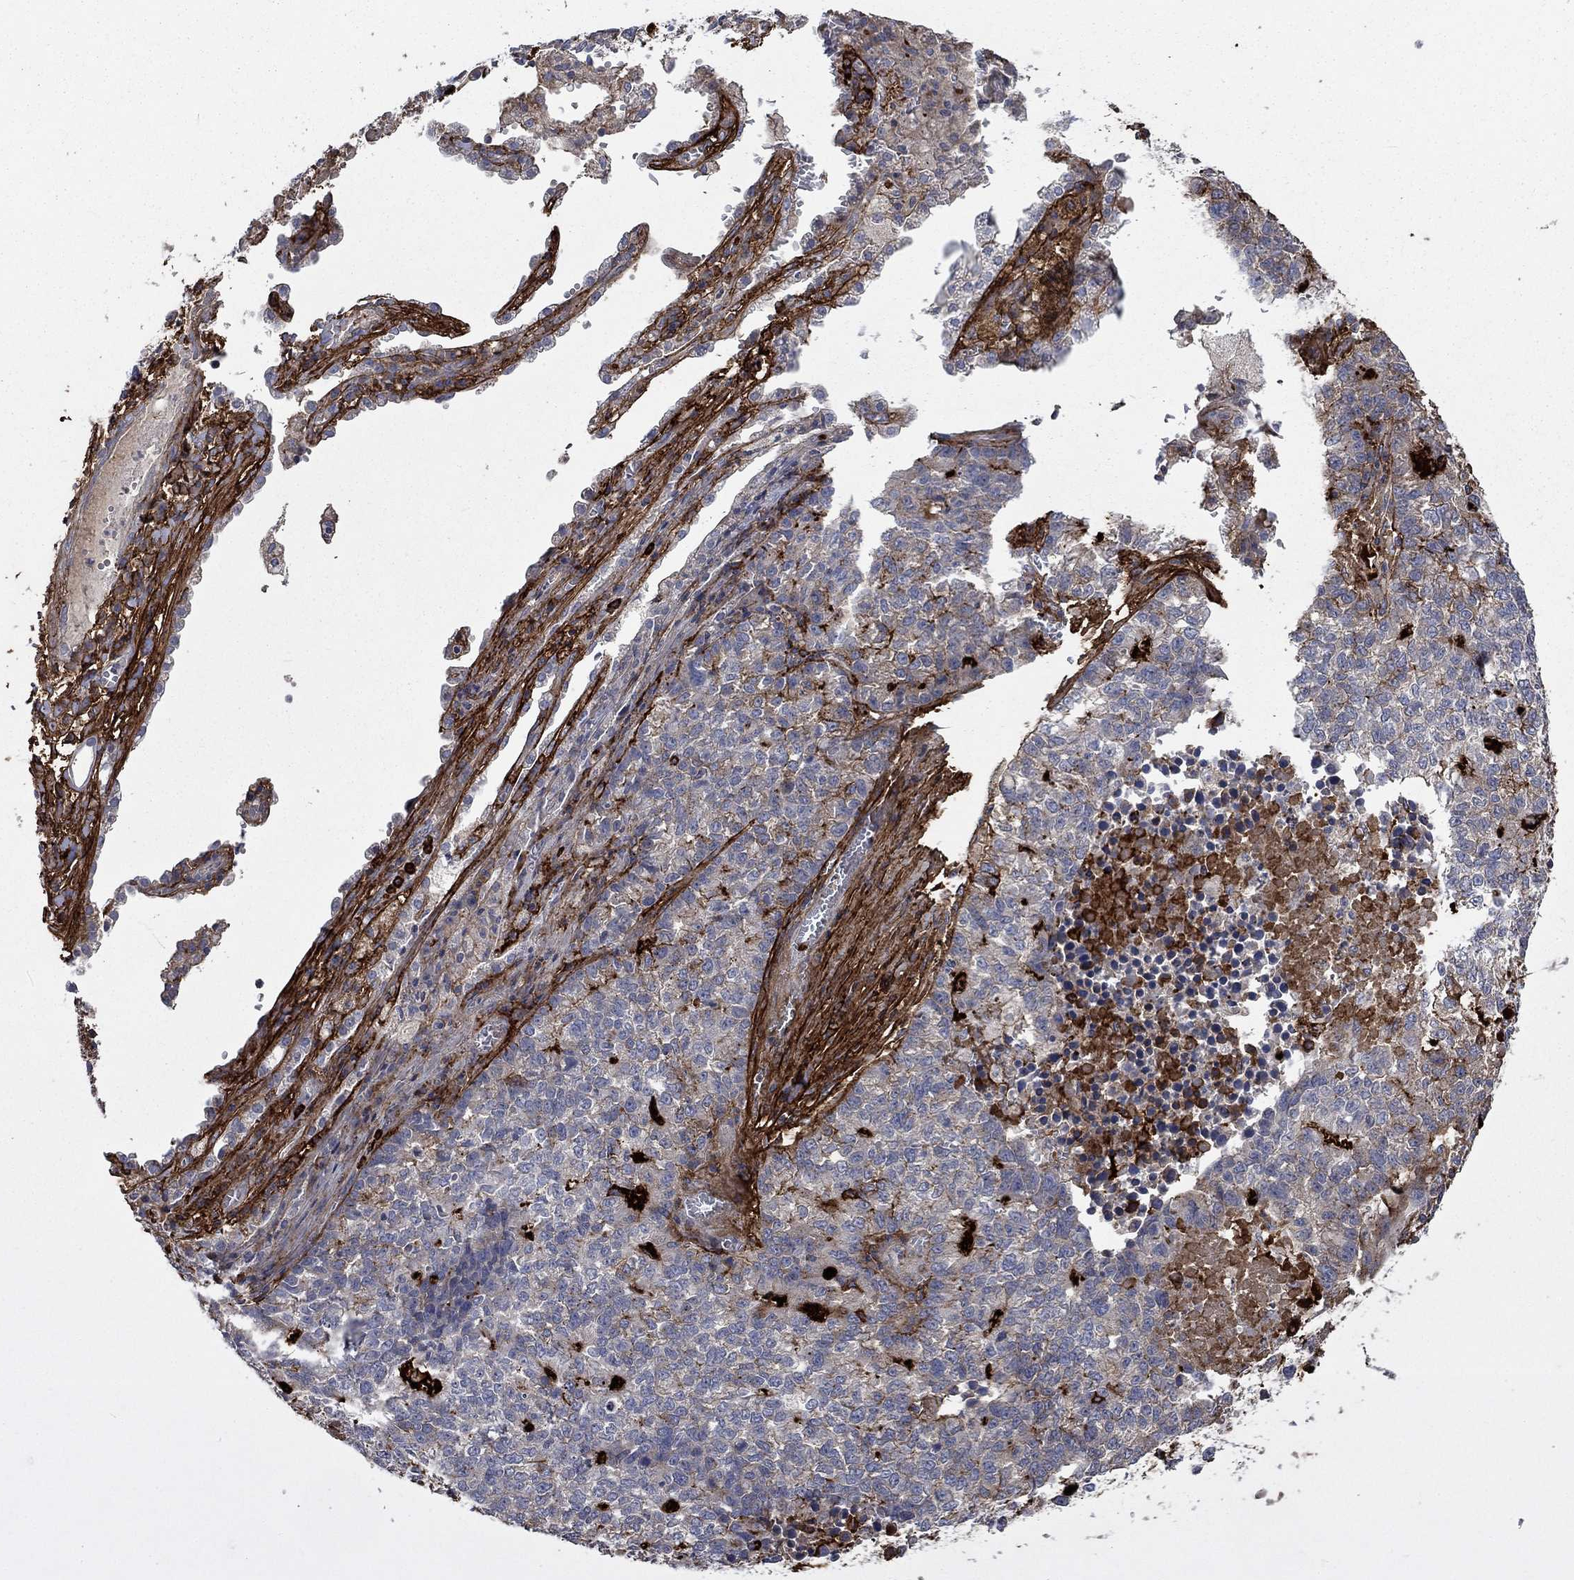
{"staining": {"intensity": "negative", "quantity": "none", "location": "none"}, "tissue": "lung cancer", "cell_type": "Tumor cells", "image_type": "cancer", "snomed": [{"axis": "morphology", "description": "Adenocarcinoma, NOS"}, {"axis": "topography", "description": "Lung"}], "caption": "High magnification brightfield microscopy of adenocarcinoma (lung) stained with DAB (brown) and counterstained with hematoxylin (blue): tumor cells show no significant staining.", "gene": "VCAN", "patient": {"sex": "male", "age": 57}}